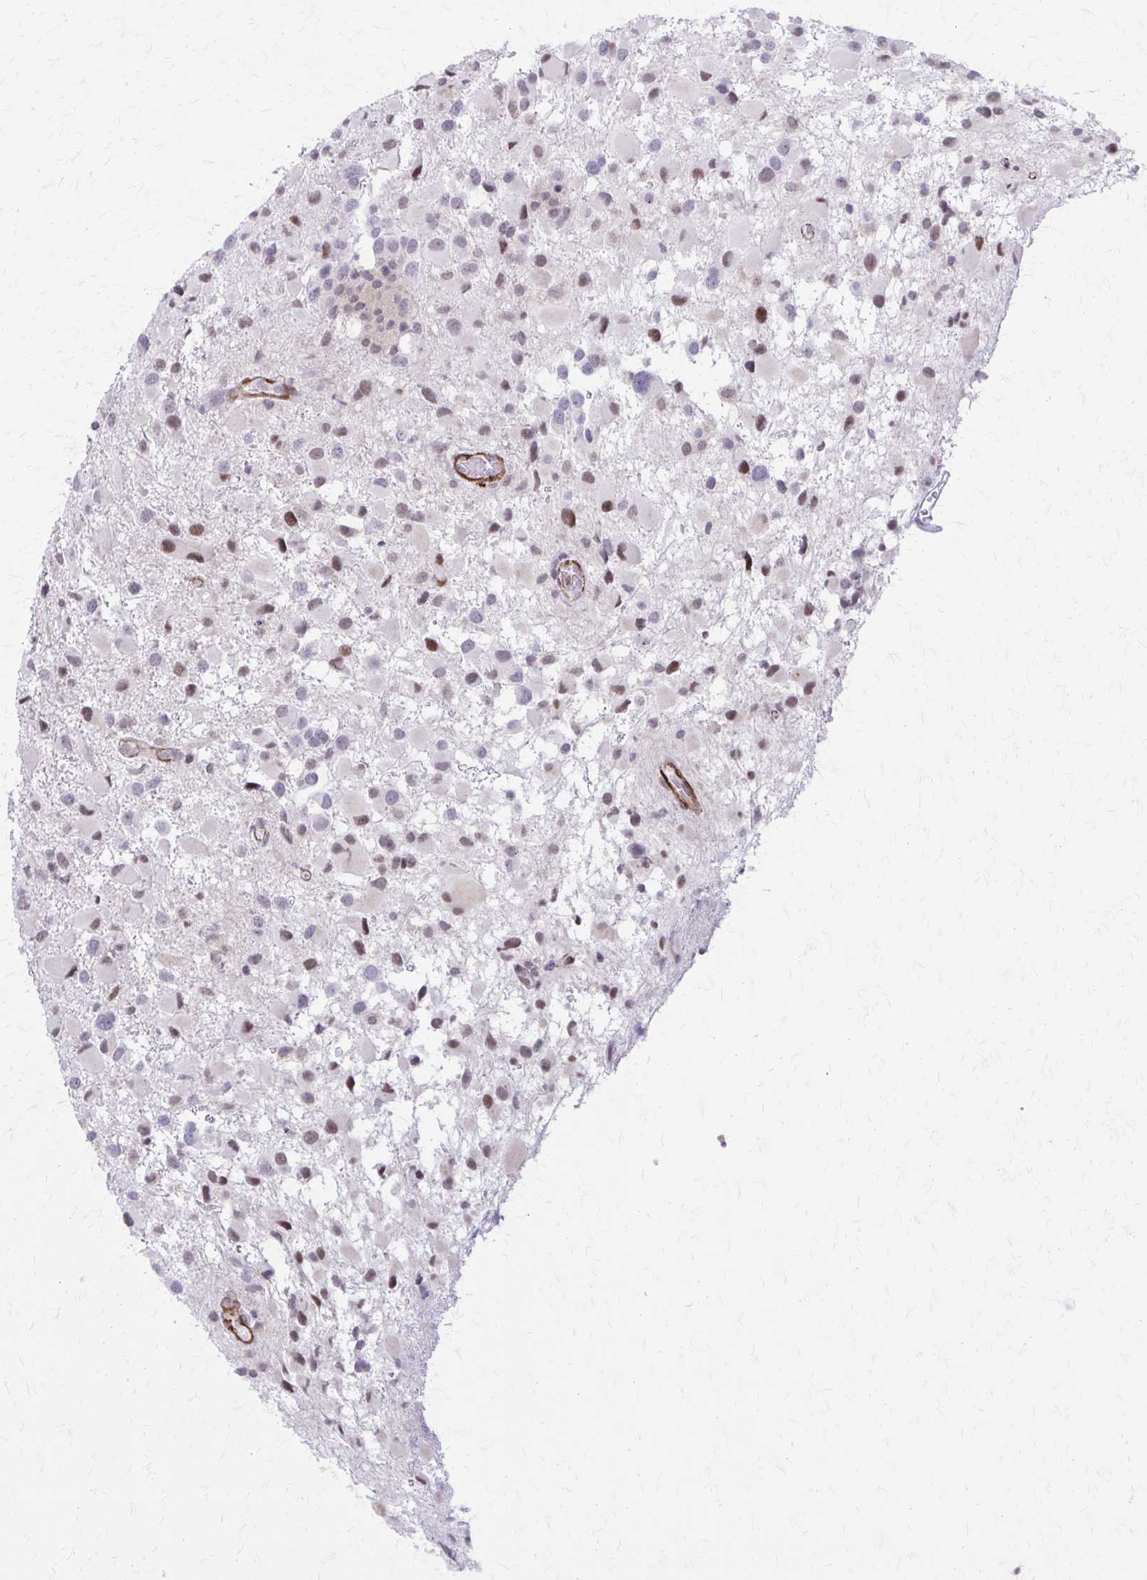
{"staining": {"intensity": "moderate", "quantity": "25%-75%", "location": "nuclear"}, "tissue": "glioma", "cell_type": "Tumor cells", "image_type": "cancer", "snomed": [{"axis": "morphology", "description": "Glioma, malignant, High grade"}, {"axis": "topography", "description": "Brain"}], "caption": "This is an image of IHC staining of glioma, which shows moderate positivity in the nuclear of tumor cells.", "gene": "NRBF2", "patient": {"sex": "female", "age": 40}}